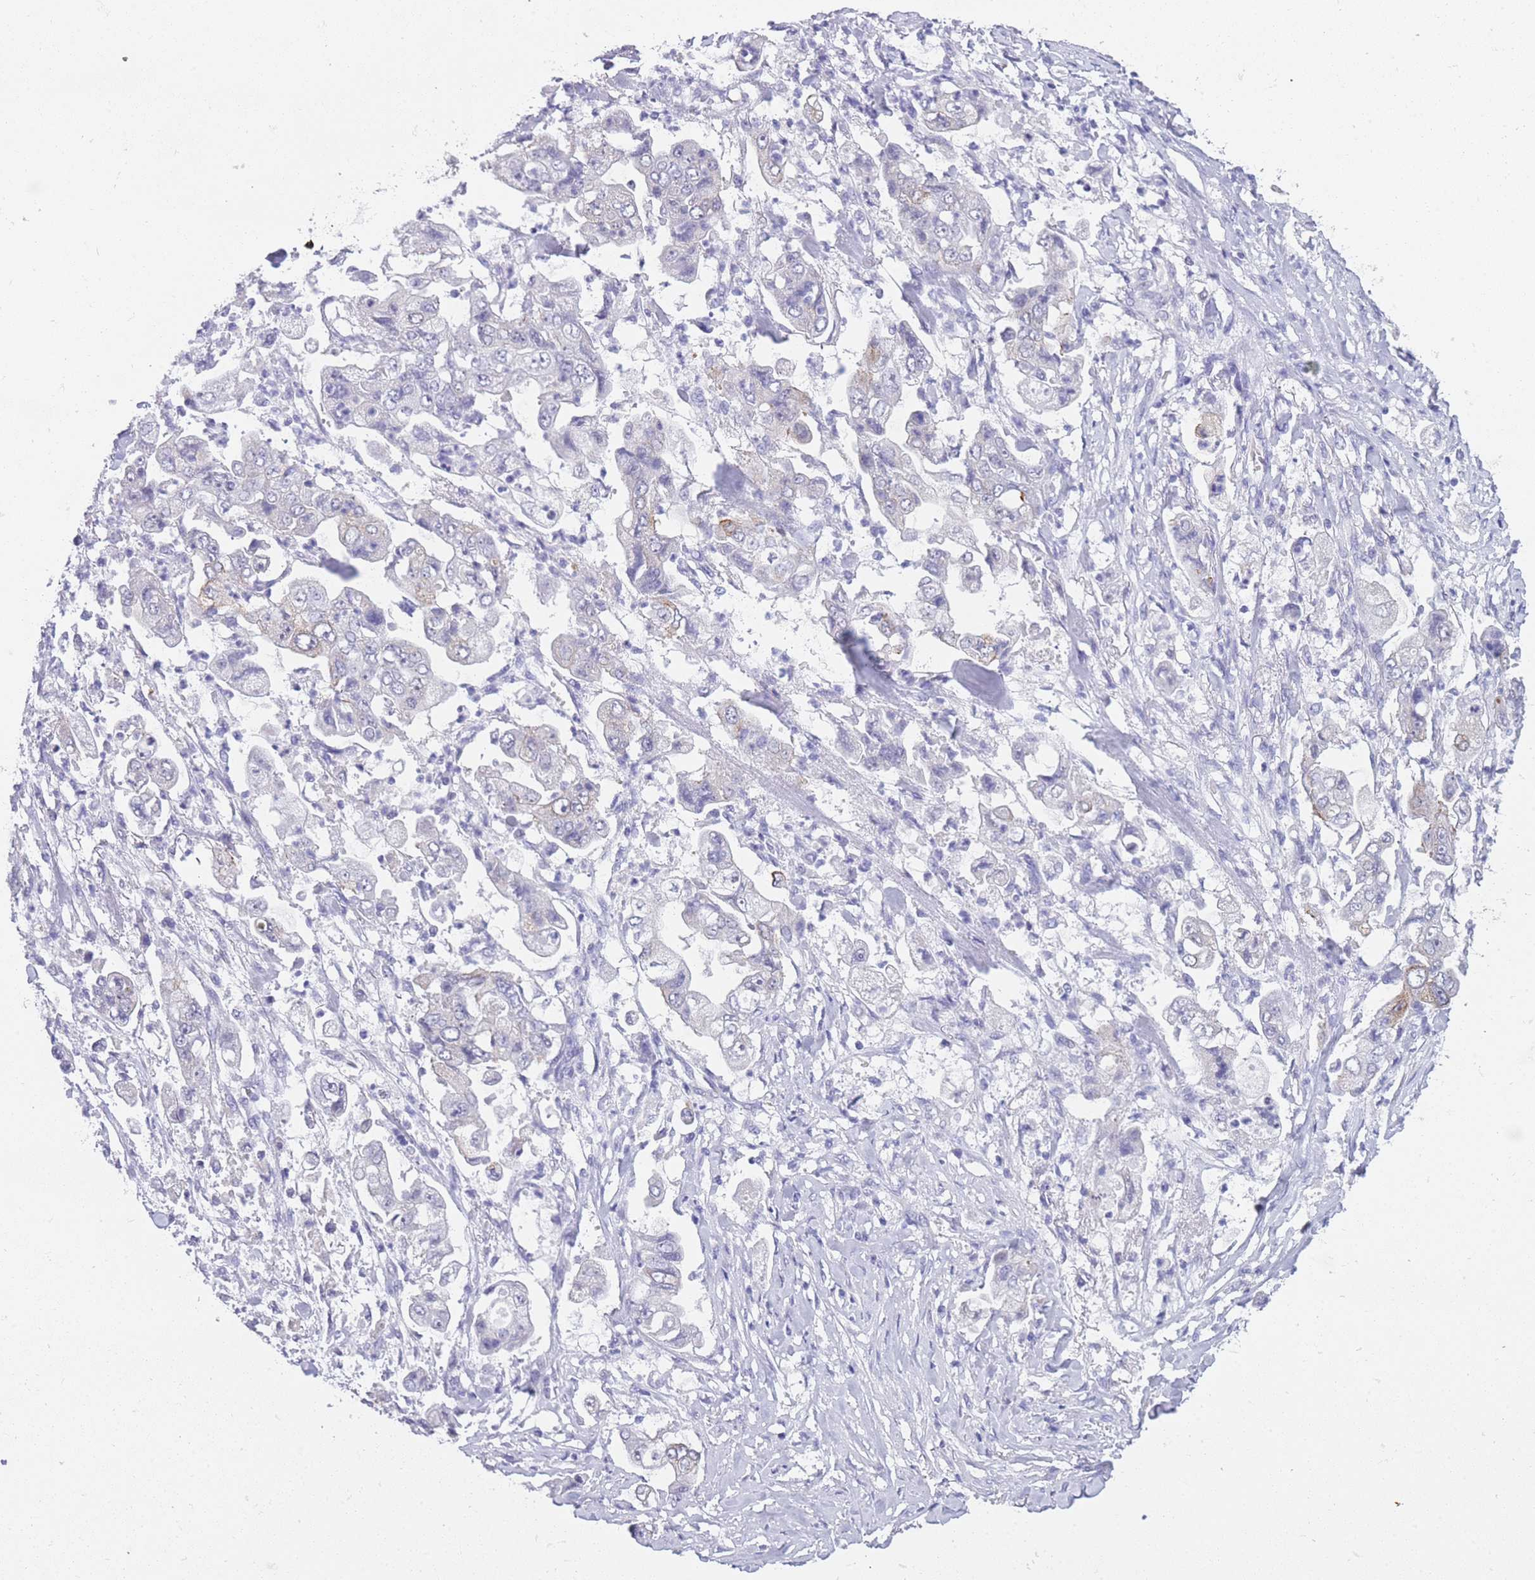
{"staining": {"intensity": "weak", "quantity": "<25%", "location": "nuclear"}, "tissue": "stomach cancer", "cell_type": "Tumor cells", "image_type": "cancer", "snomed": [{"axis": "morphology", "description": "Adenocarcinoma, NOS"}, {"axis": "topography", "description": "Stomach"}], "caption": "Stomach adenocarcinoma stained for a protein using immunohistochemistry (IHC) reveals no staining tumor cells.", "gene": "FRAT2", "patient": {"sex": "male", "age": 62}}